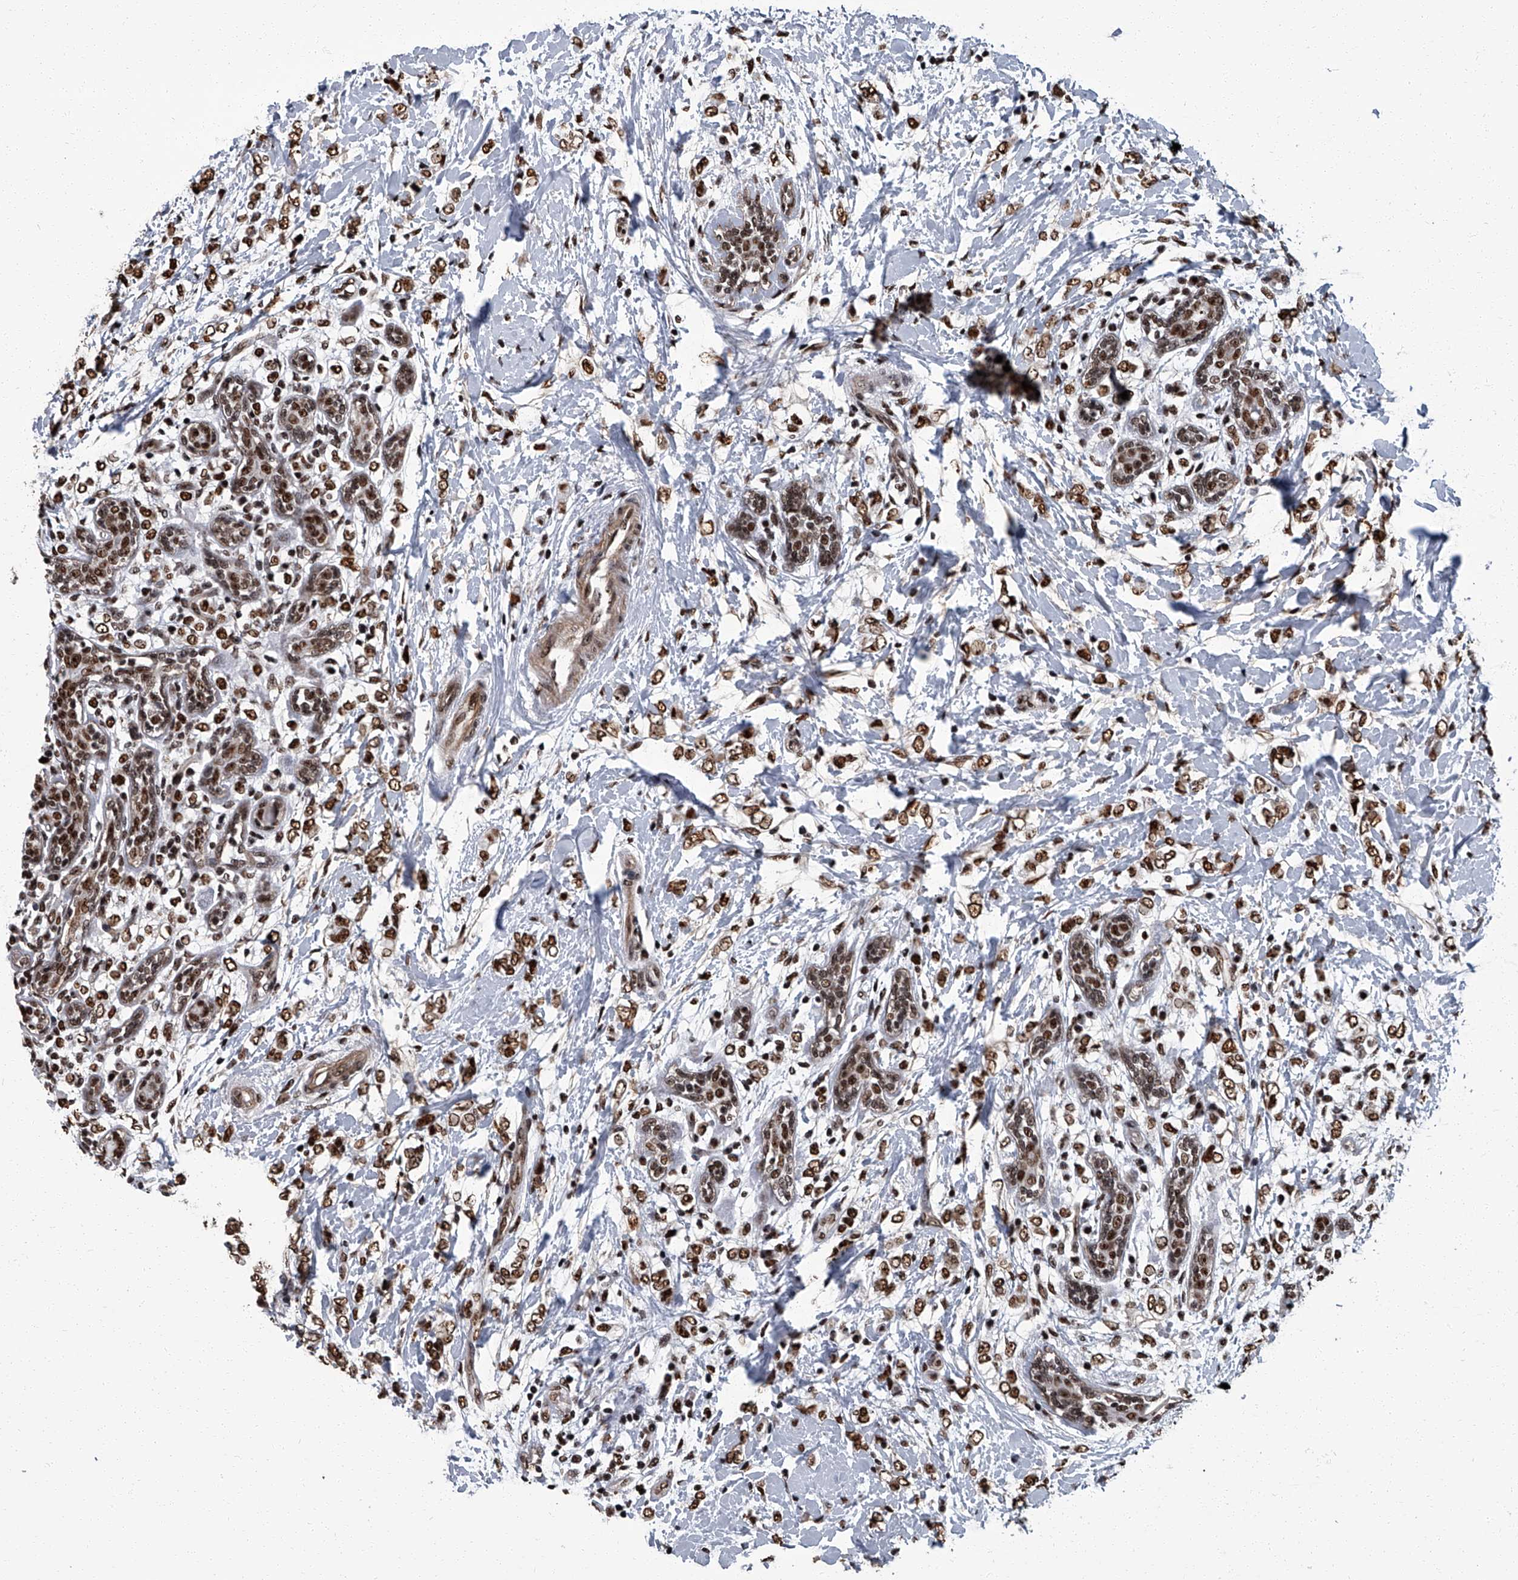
{"staining": {"intensity": "strong", "quantity": ">75%", "location": "nuclear"}, "tissue": "breast cancer", "cell_type": "Tumor cells", "image_type": "cancer", "snomed": [{"axis": "morphology", "description": "Normal tissue, NOS"}, {"axis": "morphology", "description": "Lobular carcinoma"}, {"axis": "topography", "description": "Breast"}], "caption": "Immunohistochemical staining of lobular carcinoma (breast) displays strong nuclear protein positivity in approximately >75% of tumor cells.", "gene": "ZNF518B", "patient": {"sex": "female", "age": 47}}